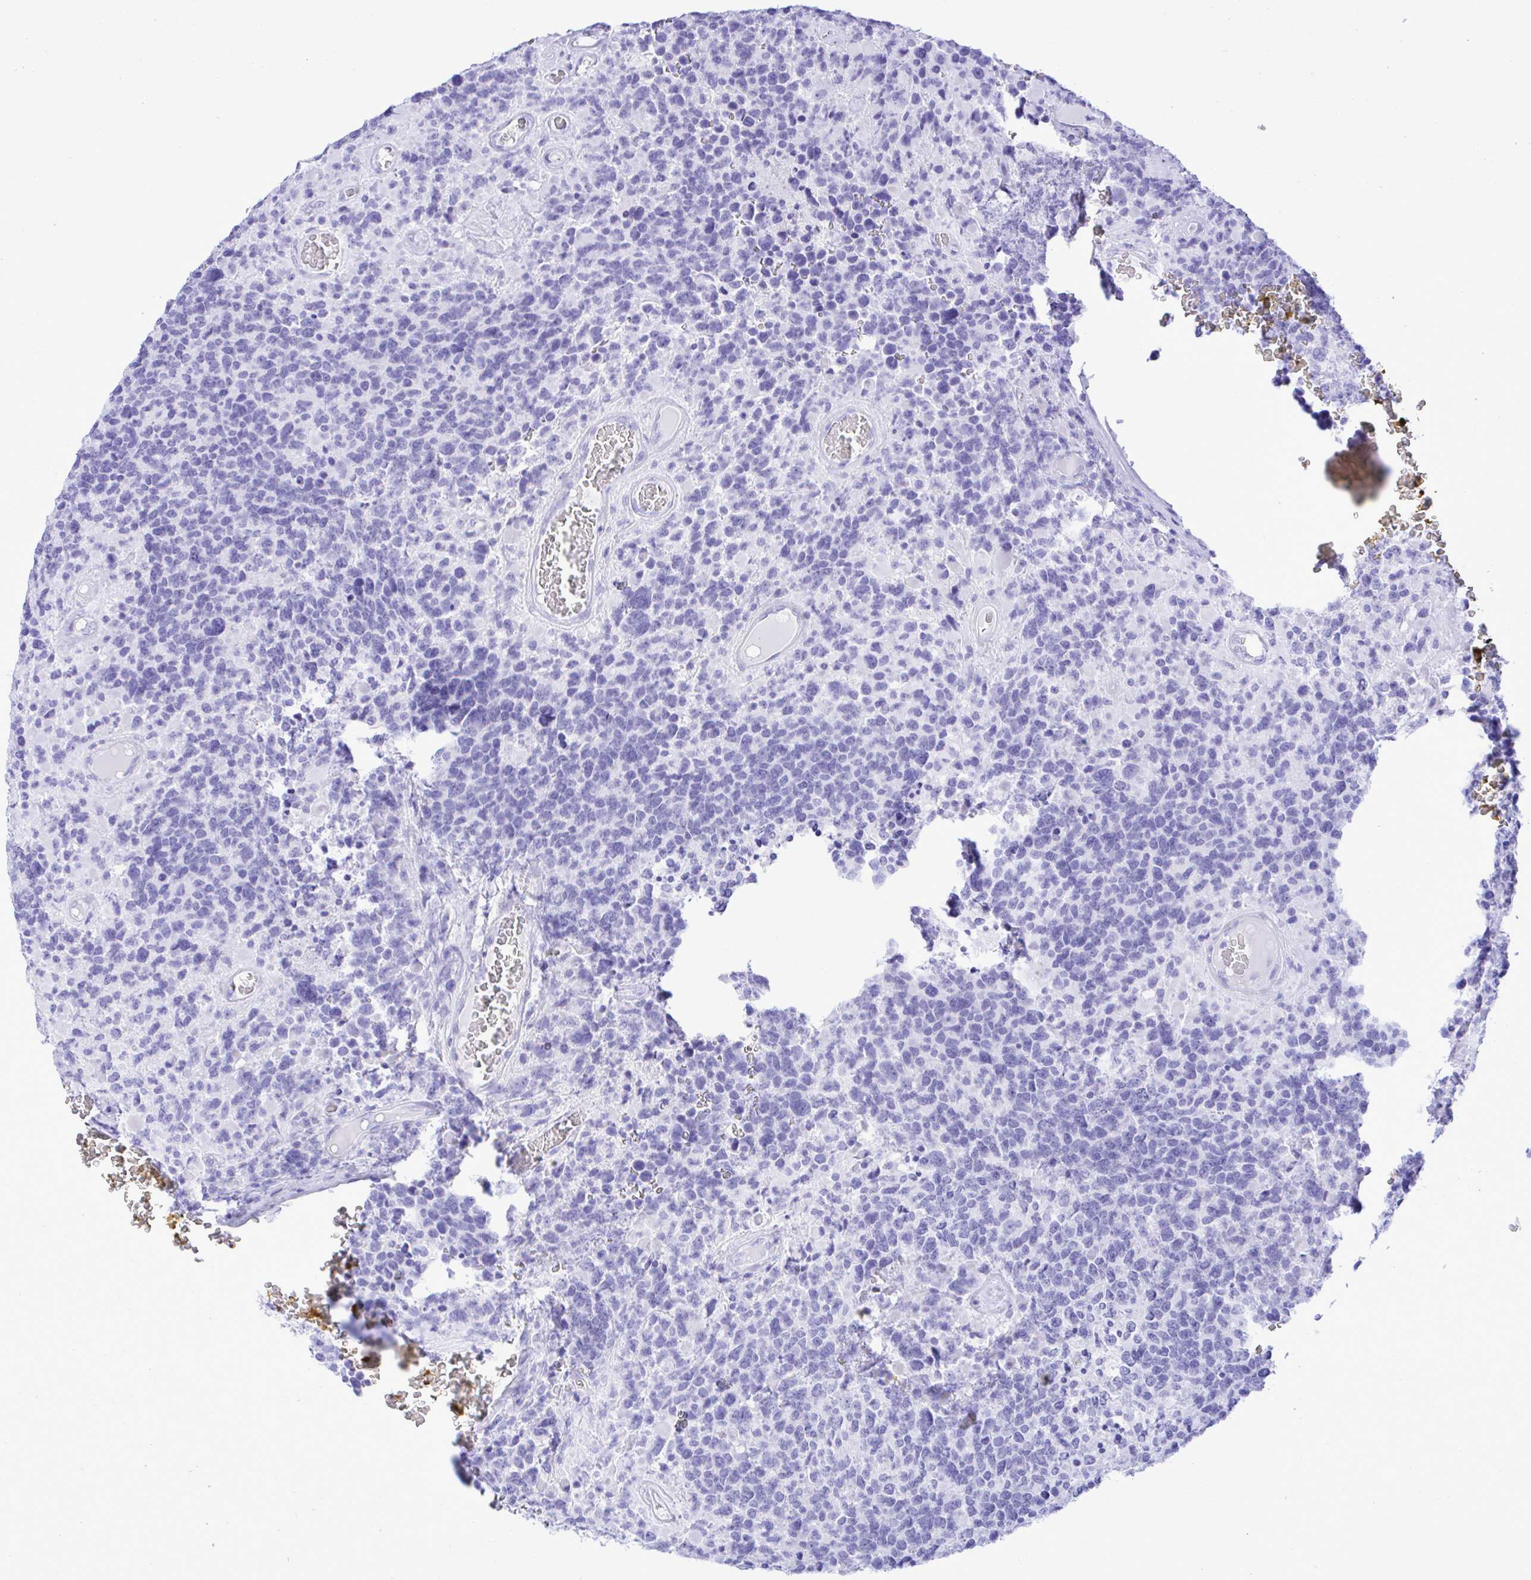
{"staining": {"intensity": "negative", "quantity": "none", "location": "none"}, "tissue": "glioma", "cell_type": "Tumor cells", "image_type": "cancer", "snomed": [{"axis": "morphology", "description": "Glioma, malignant, High grade"}, {"axis": "topography", "description": "Brain"}], "caption": "An immunohistochemistry (IHC) image of glioma is shown. There is no staining in tumor cells of glioma. (DAB (3,3'-diaminobenzidine) IHC with hematoxylin counter stain).", "gene": "SELENOV", "patient": {"sex": "female", "age": 40}}